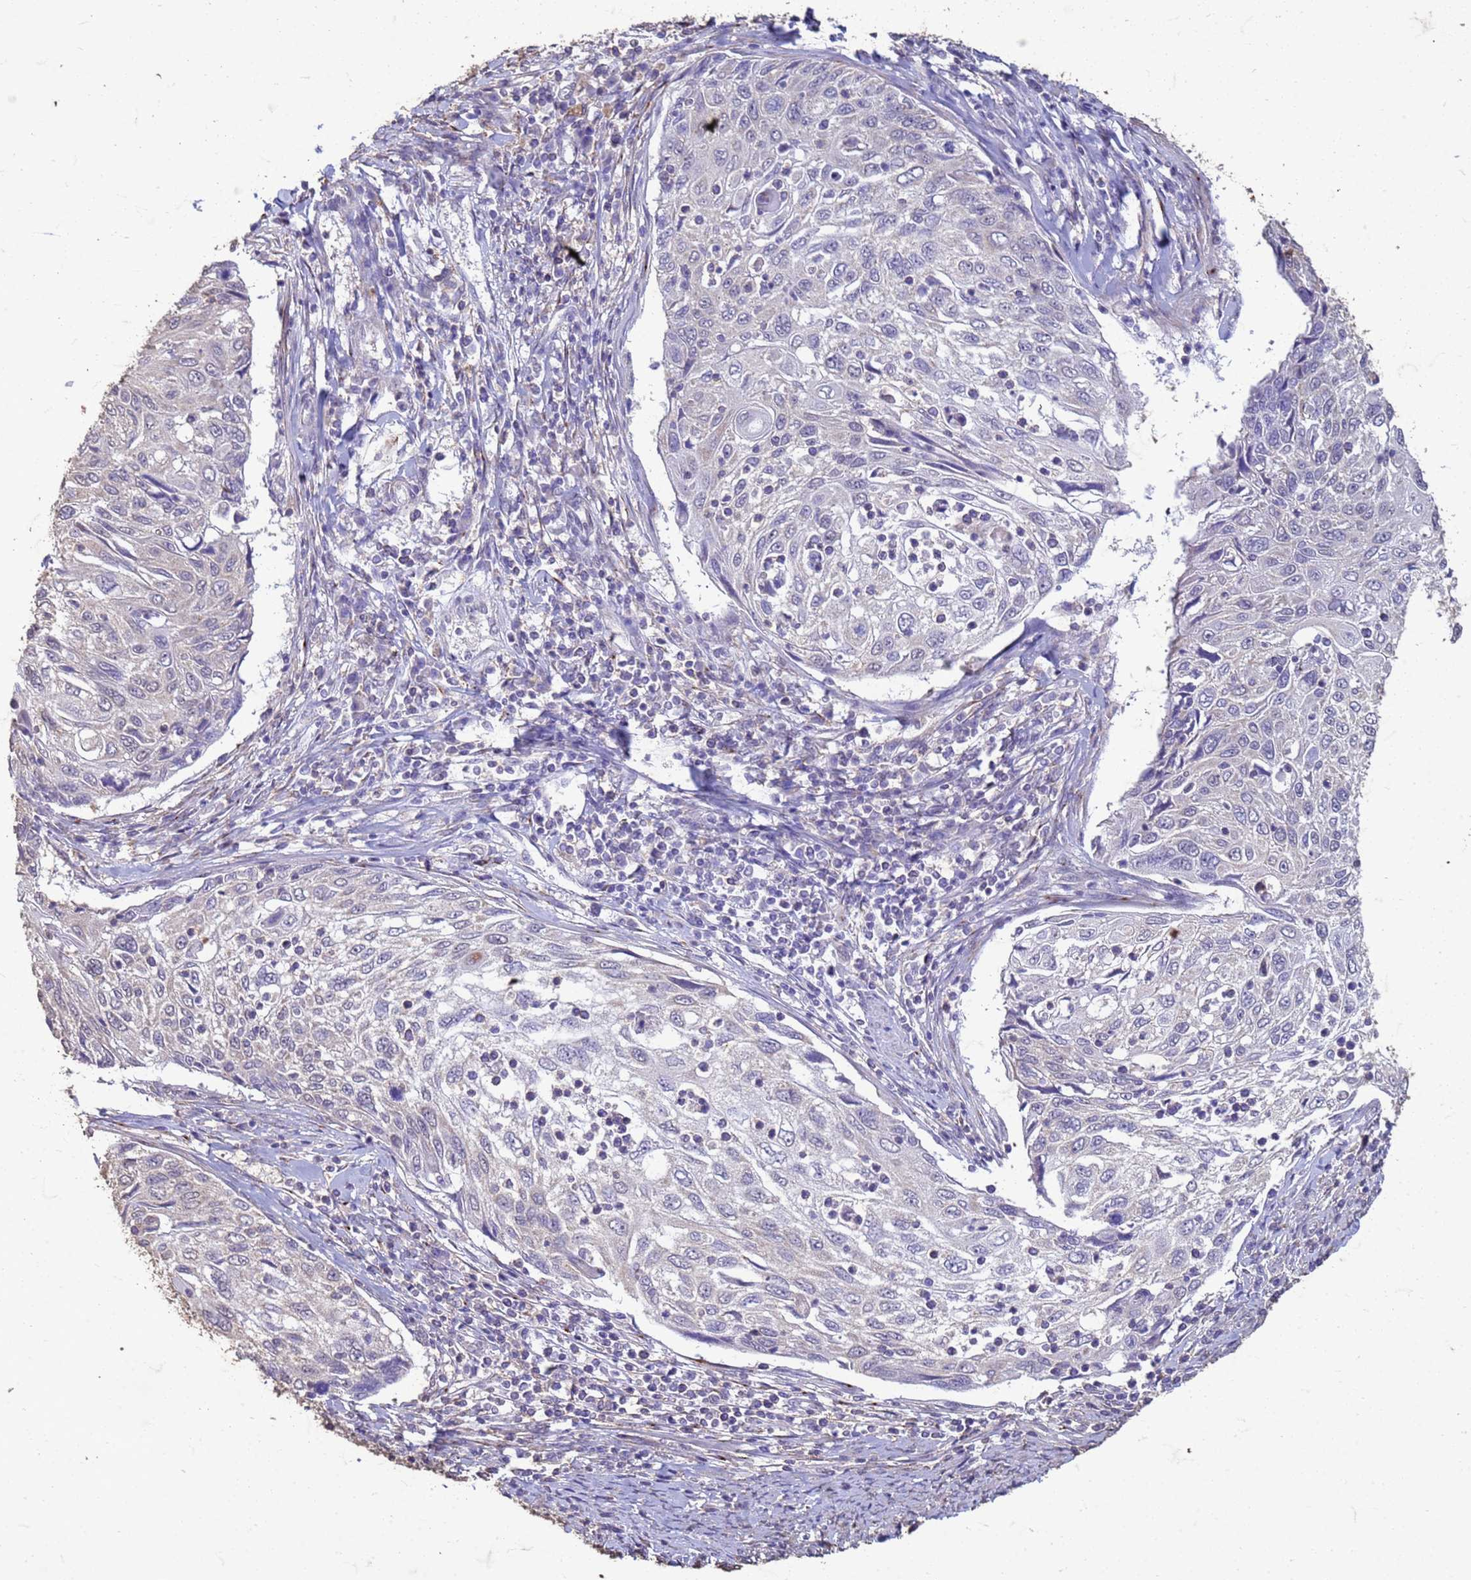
{"staining": {"intensity": "negative", "quantity": "none", "location": "none"}, "tissue": "cervical cancer", "cell_type": "Tumor cells", "image_type": "cancer", "snomed": [{"axis": "morphology", "description": "Squamous cell carcinoma, NOS"}, {"axis": "topography", "description": "Cervix"}], "caption": "IHC of cervical cancer (squamous cell carcinoma) reveals no expression in tumor cells. Brightfield microscopy of immunohistochemistry (IHC) stained with DAB (3,3'-diaminobenzidine) (brown) and hematoxylin (blue), captured at high magnification.", "gene": "SLC25A15", "patient": {"sex": "female", "age": 70}}